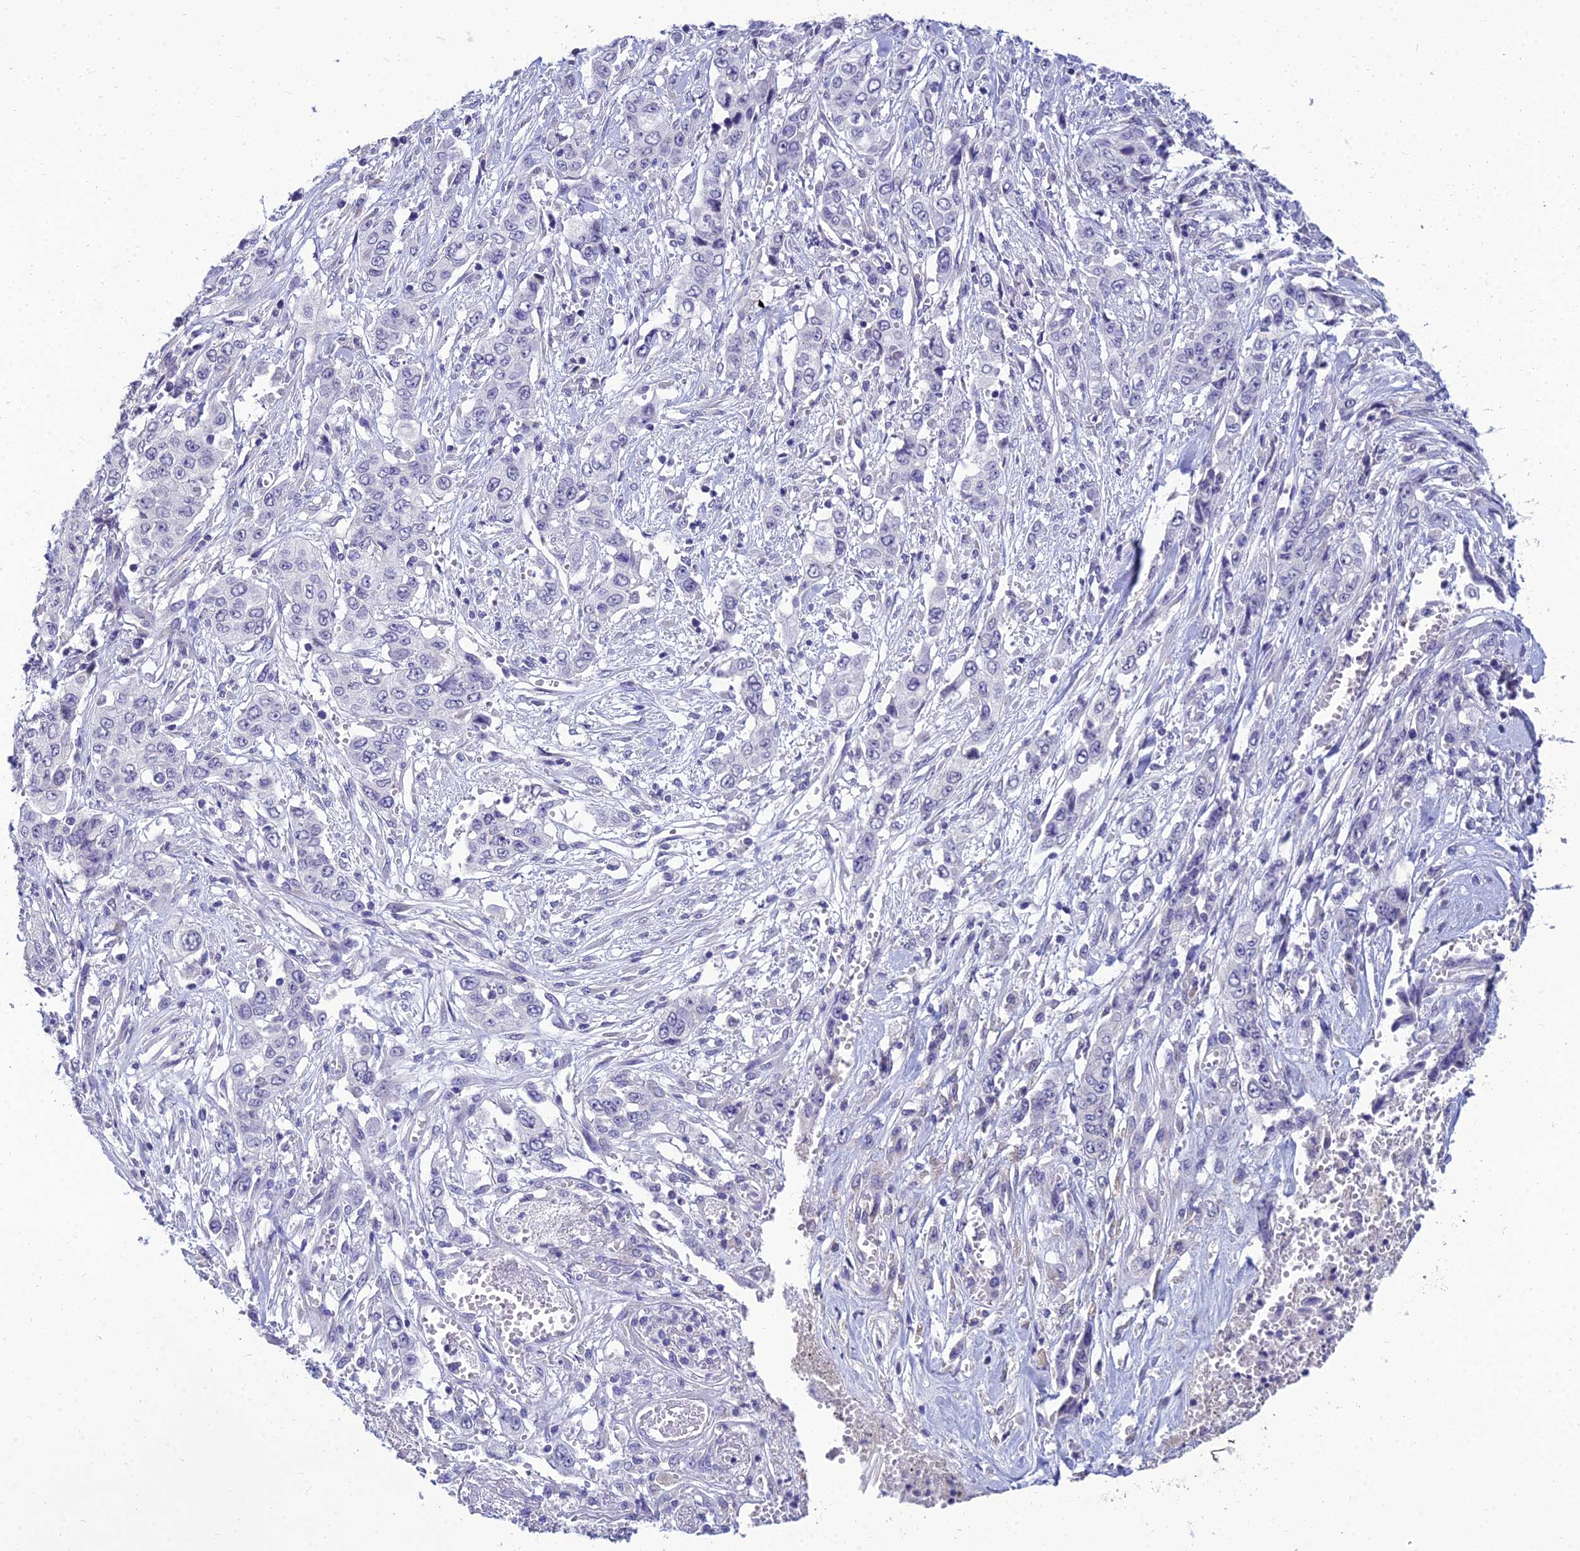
{"staining": {"intensity": "negative", "quantity": "none", "location": "none"}, "tissue": "stomach cancer", "cell_type": "Tumor cells", "image_type": "cancer", "snomed": [{"axis": "morphology", "description": "Normal tissue, NOS"}, {"axis": "morphology", "description": "Adenocarcinoma, NOS"}, {"axis": "topography", "description": "Stomach"}], "caption": "This is an IHC image of human adenocarcinoma (stomach). There is no expression in tumor cells.", "gene": "NPY", "patient": {"sex": "female", "age": 64}}